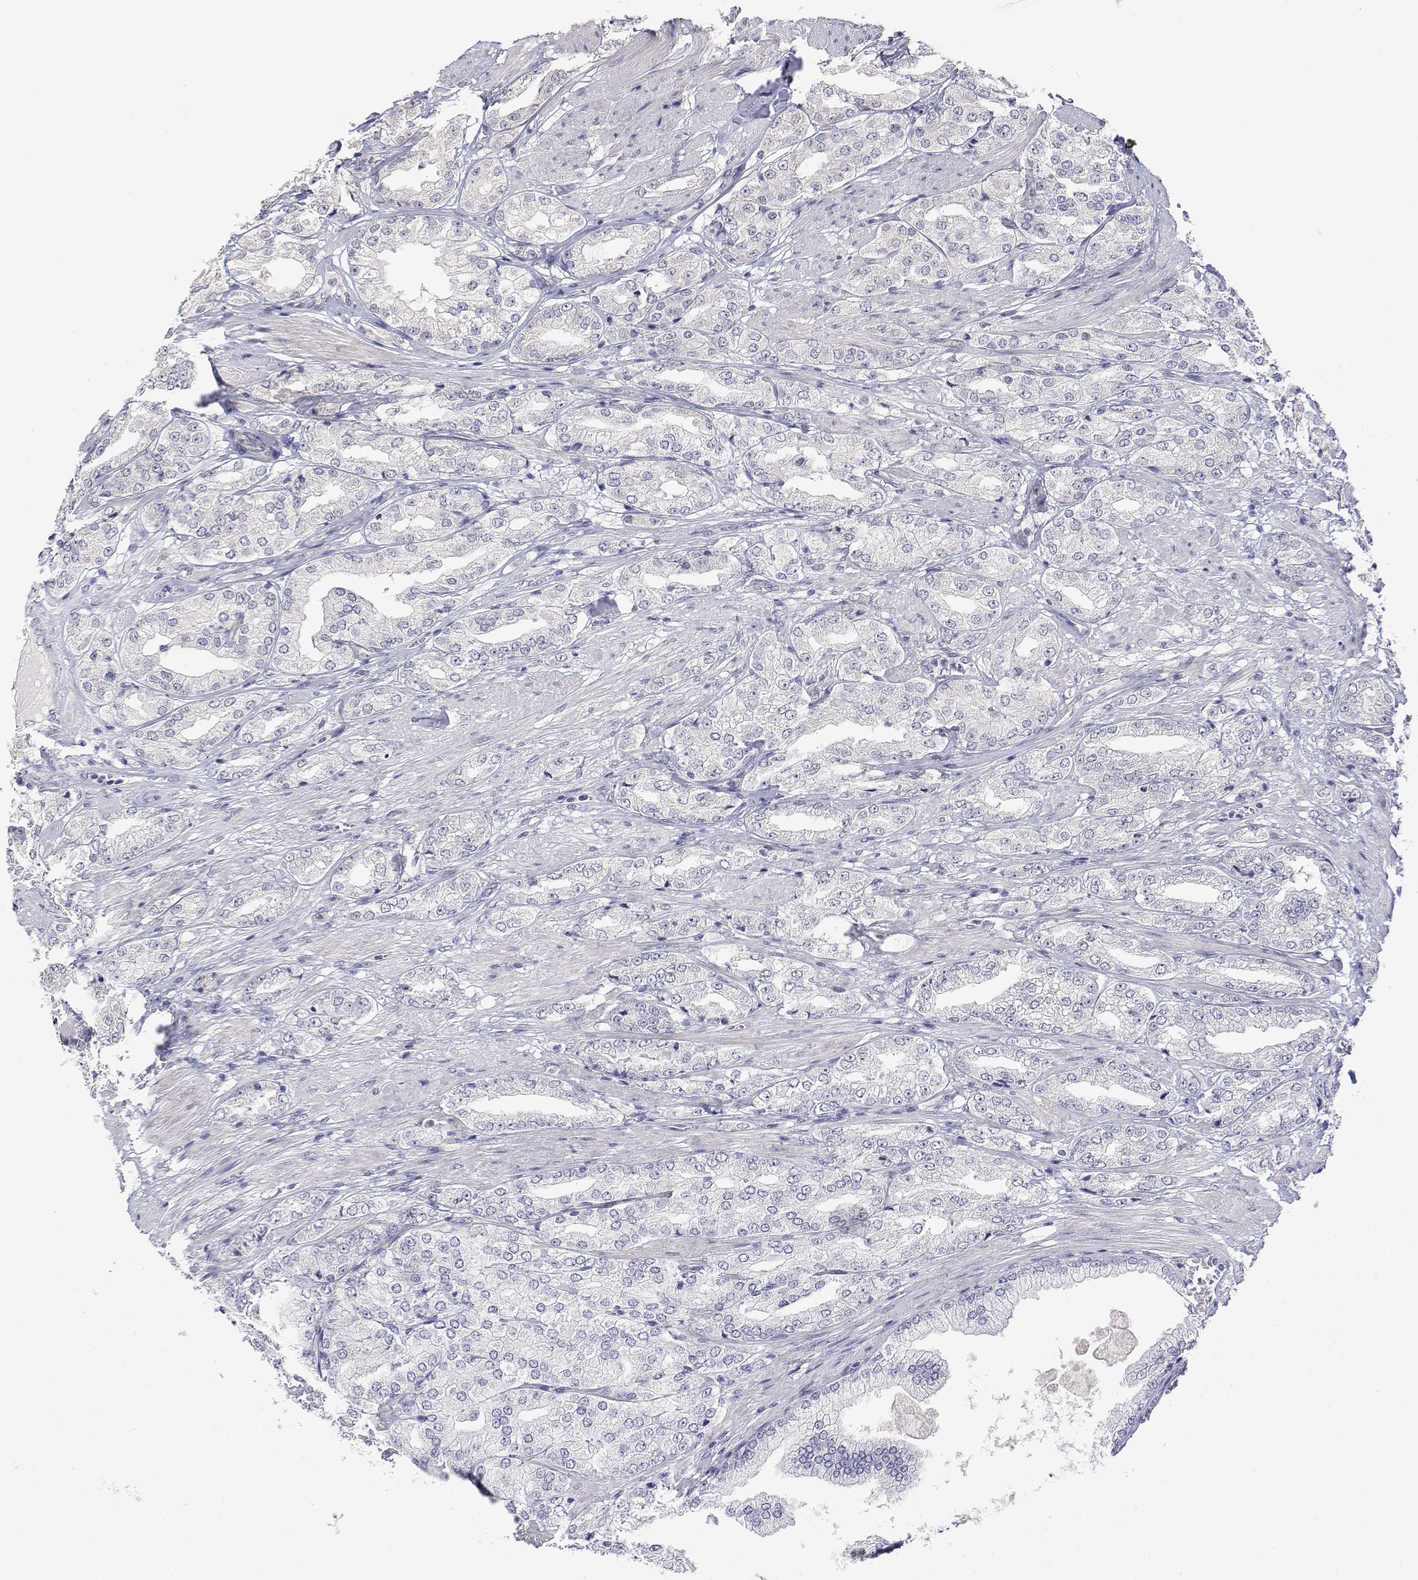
{"staining": {"intensity": "negative", "quantity": "none", "location": "none"}, "tissue": "prostate cancer", "cell_type": "Tumor cells", "image_type": "cancer", "snomed": [{"axis": "morphology", "description": "Adenocarcinoma, High grade"}, {"axis": "topography", "description": "Prostate"}], "caption": "A histopathology image of human high-grade adenocarcinoma (prostate) is negative for staining in tumor cells.", "gene": "PLCB1", "patient": {"sex": "male", "age": 68}}